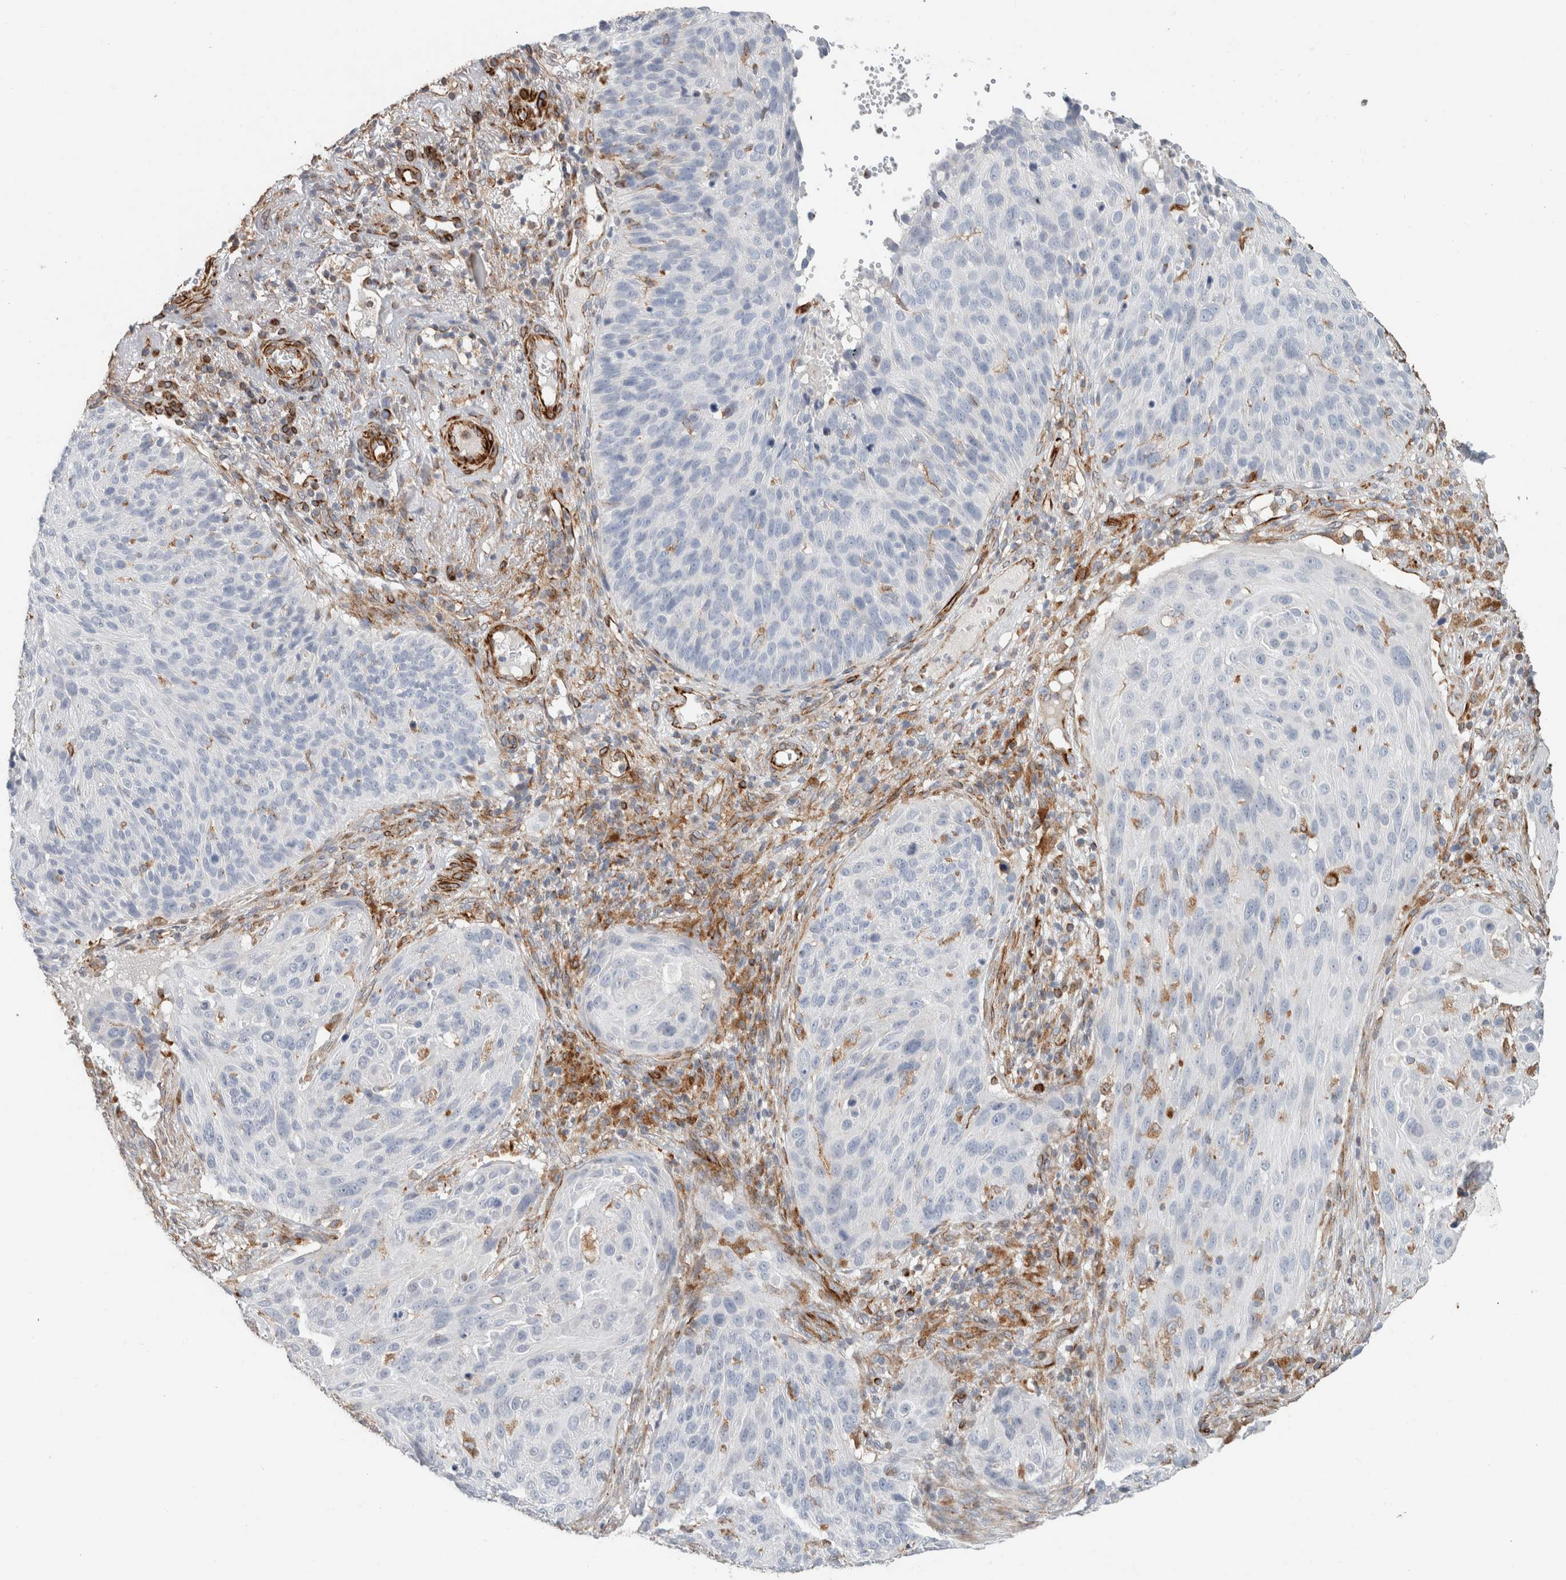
{"staining": {"intensity": "negative", "quantity": "none", "location": "none"}, "tissue": "cervical cancer", "cell_type": "Tumor cells", "image_type": "cancer", "snomed": [{"axis": "morphology", "description": "Squamous cell carcinoma, NOS"}, {"axis": "topography", "description": "Cervix"}], "caption": "Immunohistochemistry micrograph of cervical cancer stained for a protein (brown), which reveals no expression in tumor cells.", "gene": "LY86", "patient": {"sex": "female", "age": 74}}